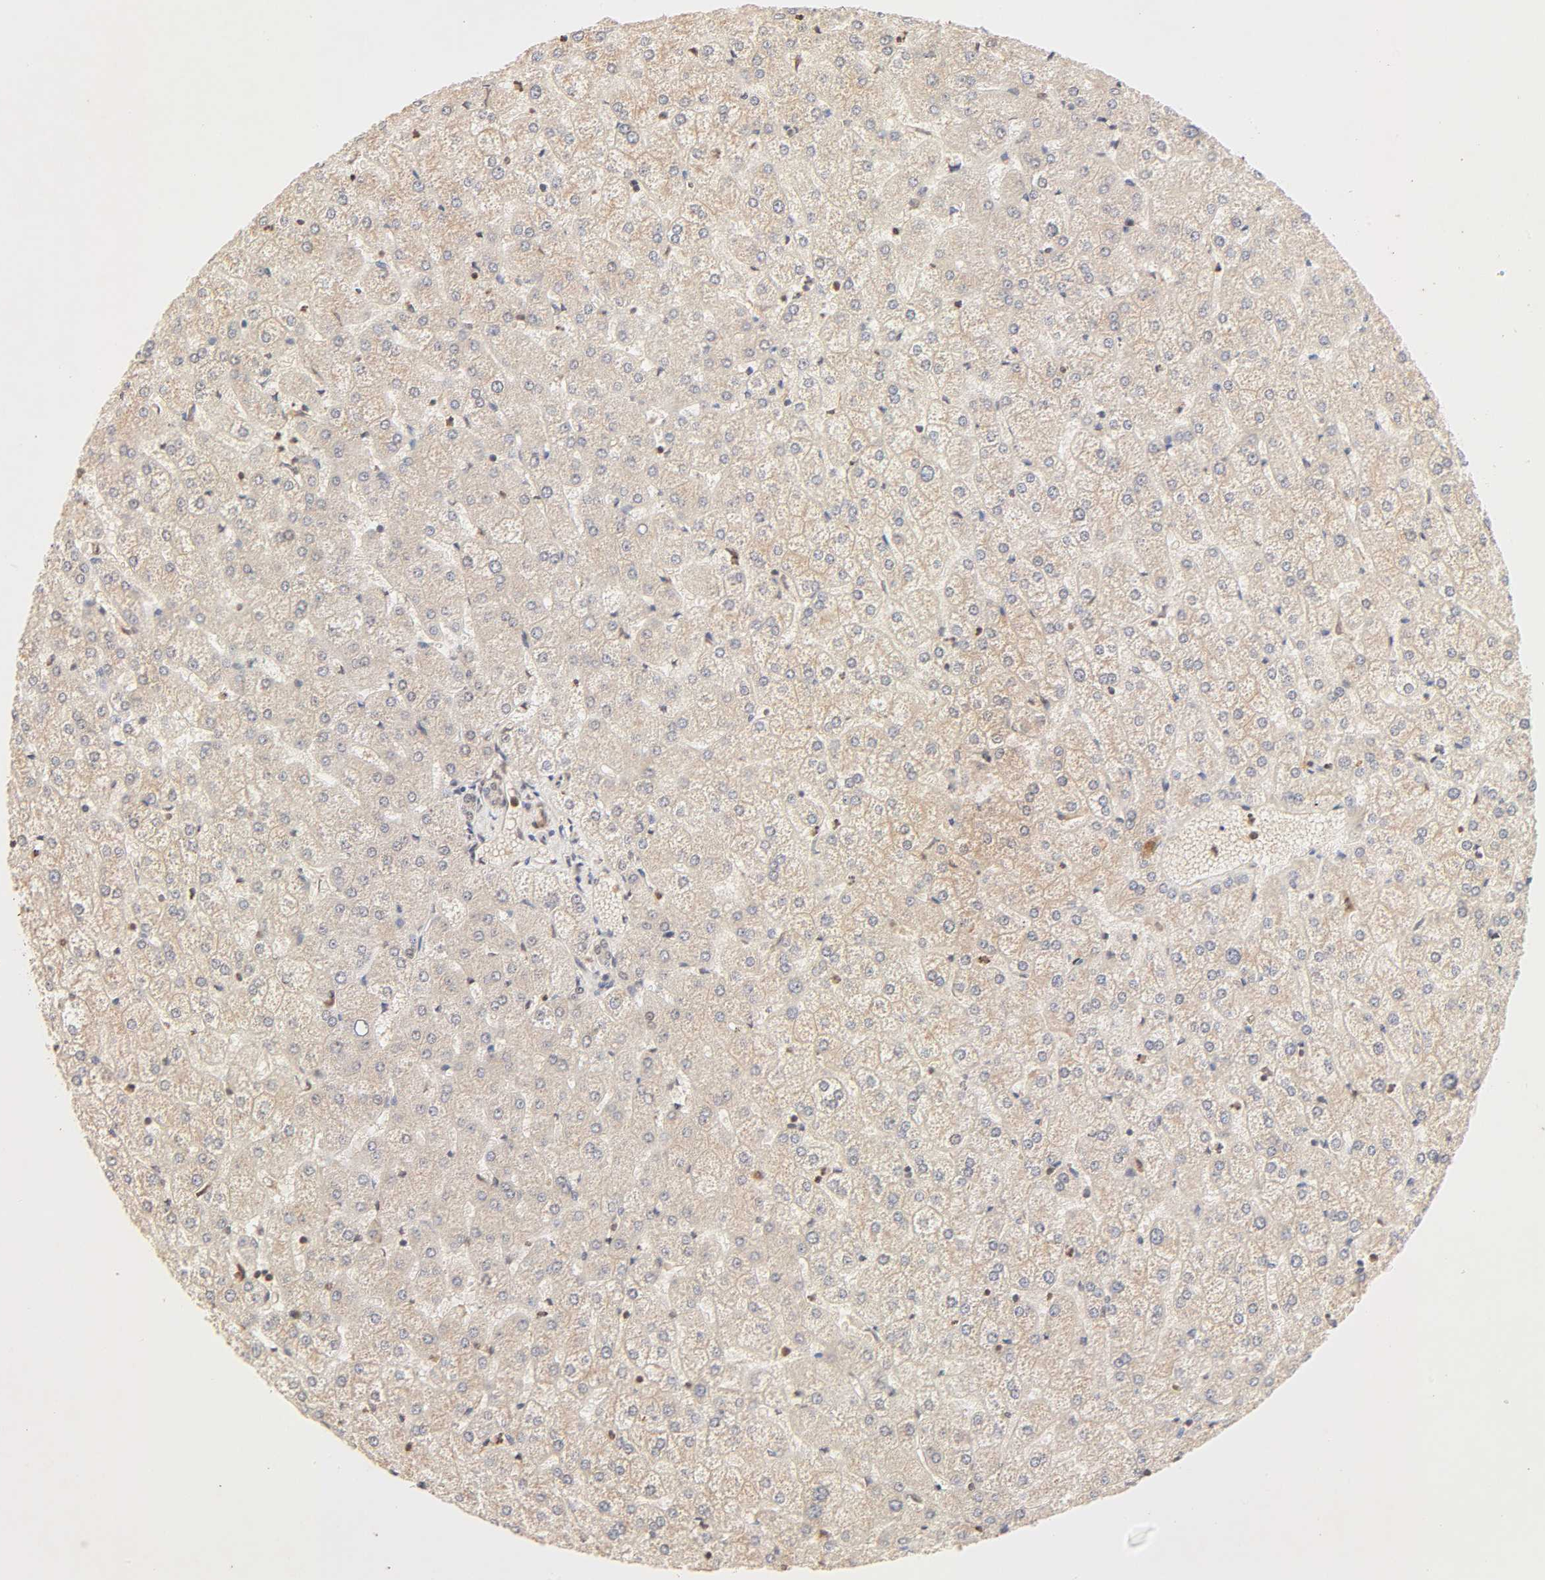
{"staining": {"intensity": "moderate", "quantity": ">75%", "location": "cytoplasmic/membranous,nuclear"}, "tissue": "liver", "cell_type": "Cholangiocytes", "image_type": "normal", "snomed": [{"axis": "morphology", "description": "Normal tissue, NOS"}, {"axis": "topography", "description": "Liver"}], "caption": "Immunohistochemical staining of normal human liver reveals medium levels of moderate cytoplasmic/membranous,nuclear expression in about >75% of cholangiocytes.", "gene": "TBL1X", "patient": {"sex": "female", "age": 32}}